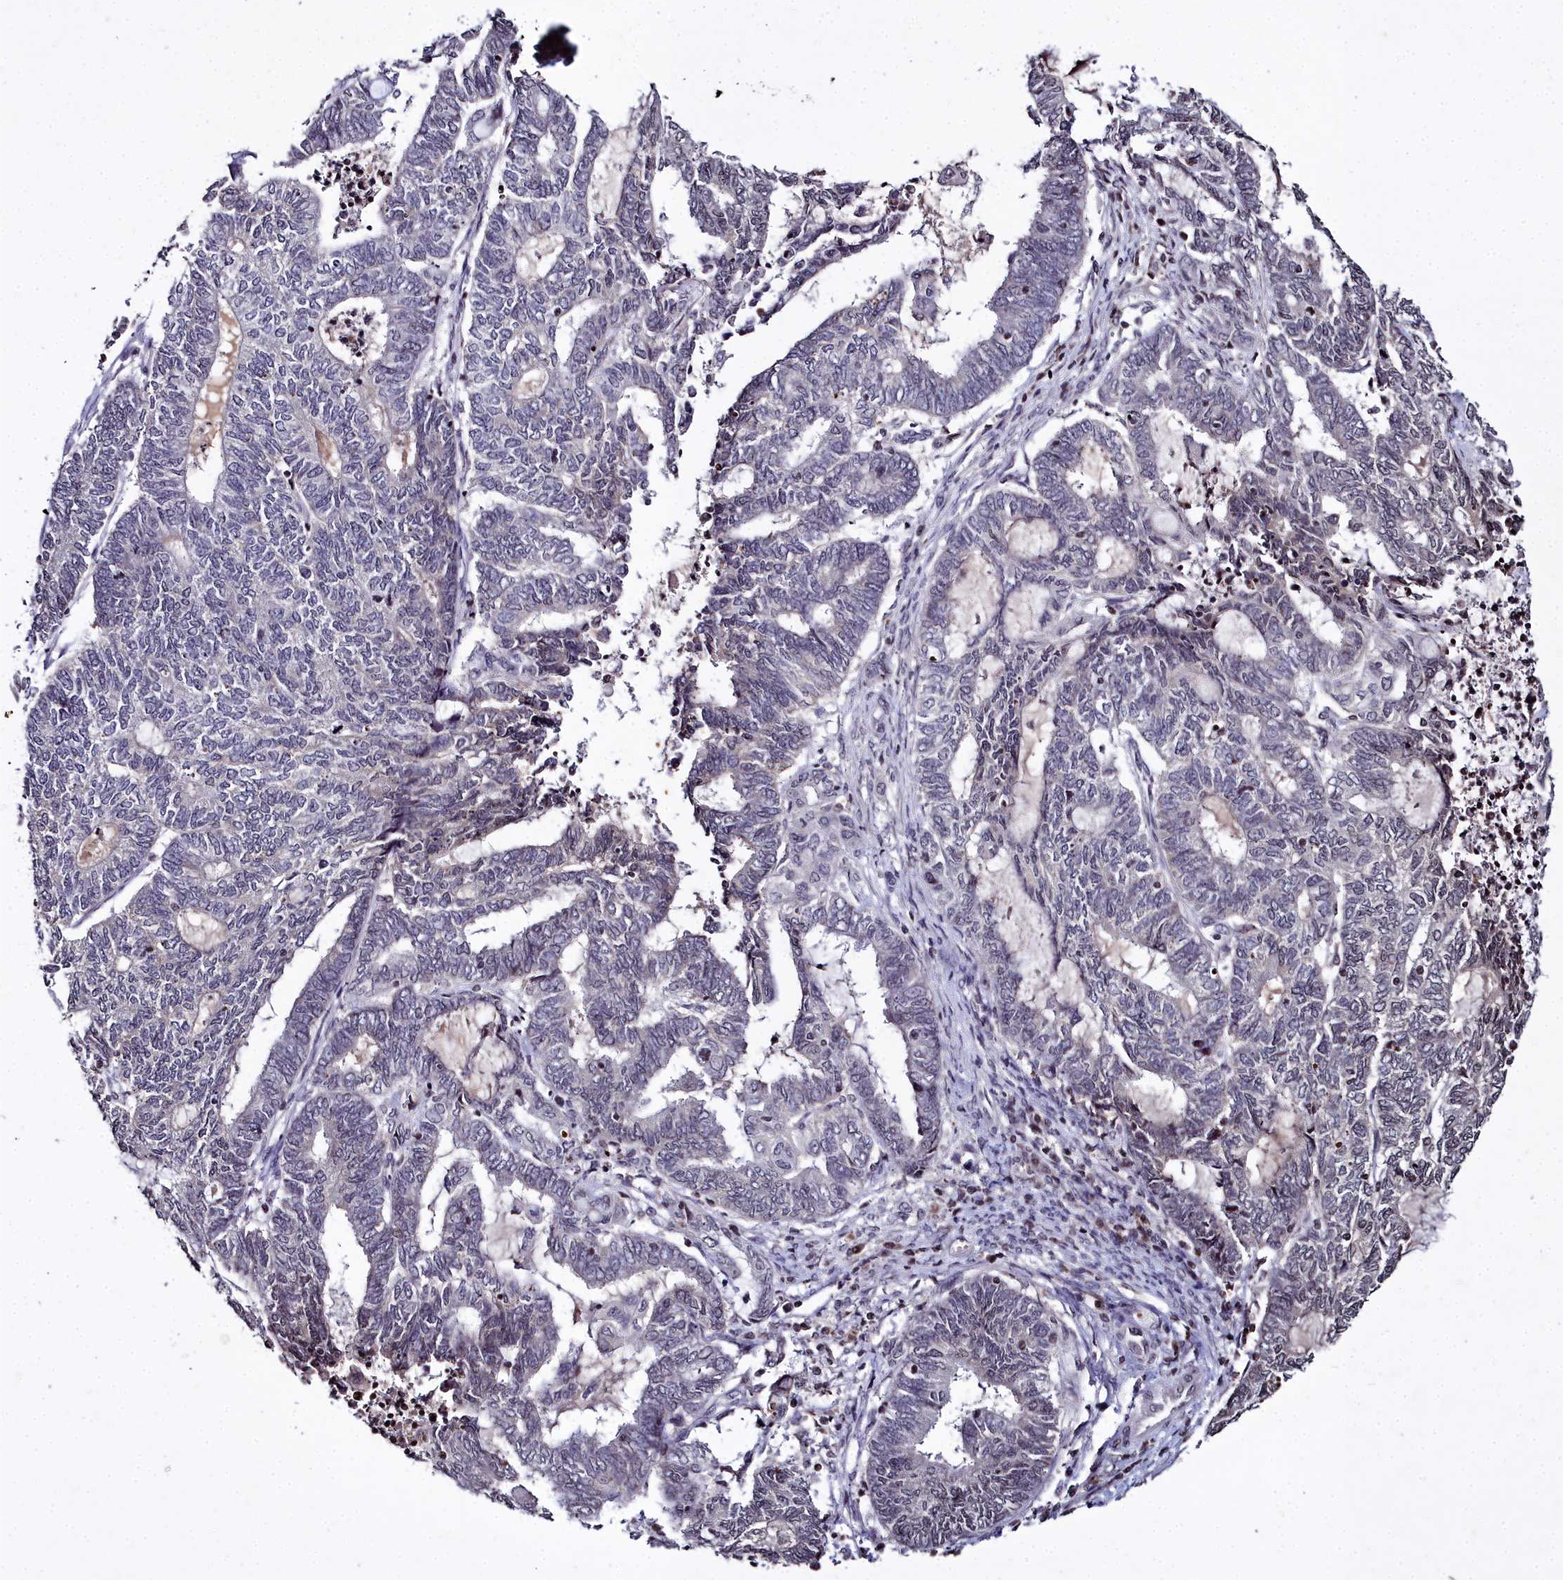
{"staining": {"intensity": "negative", "quantity": "none", "location": "none"}, "tissue": "endometrial cancer", "cell_type": "Tumor cells", "image_type": "cancer", "snomed": [{"axis": "morphology", "description": "Adenocarcinoma, NOS"}, {"axis": "topography", "description": "Uterus"}, {"axis": "topography", "description": "Endometrium"}], "caption": "This is an IHC photomicrograph of human endometrial adenocarcinoma. There is no positivity in tumor cells.", "gene": "FZD4", "patient": {"sex": "female", "age": 70}}